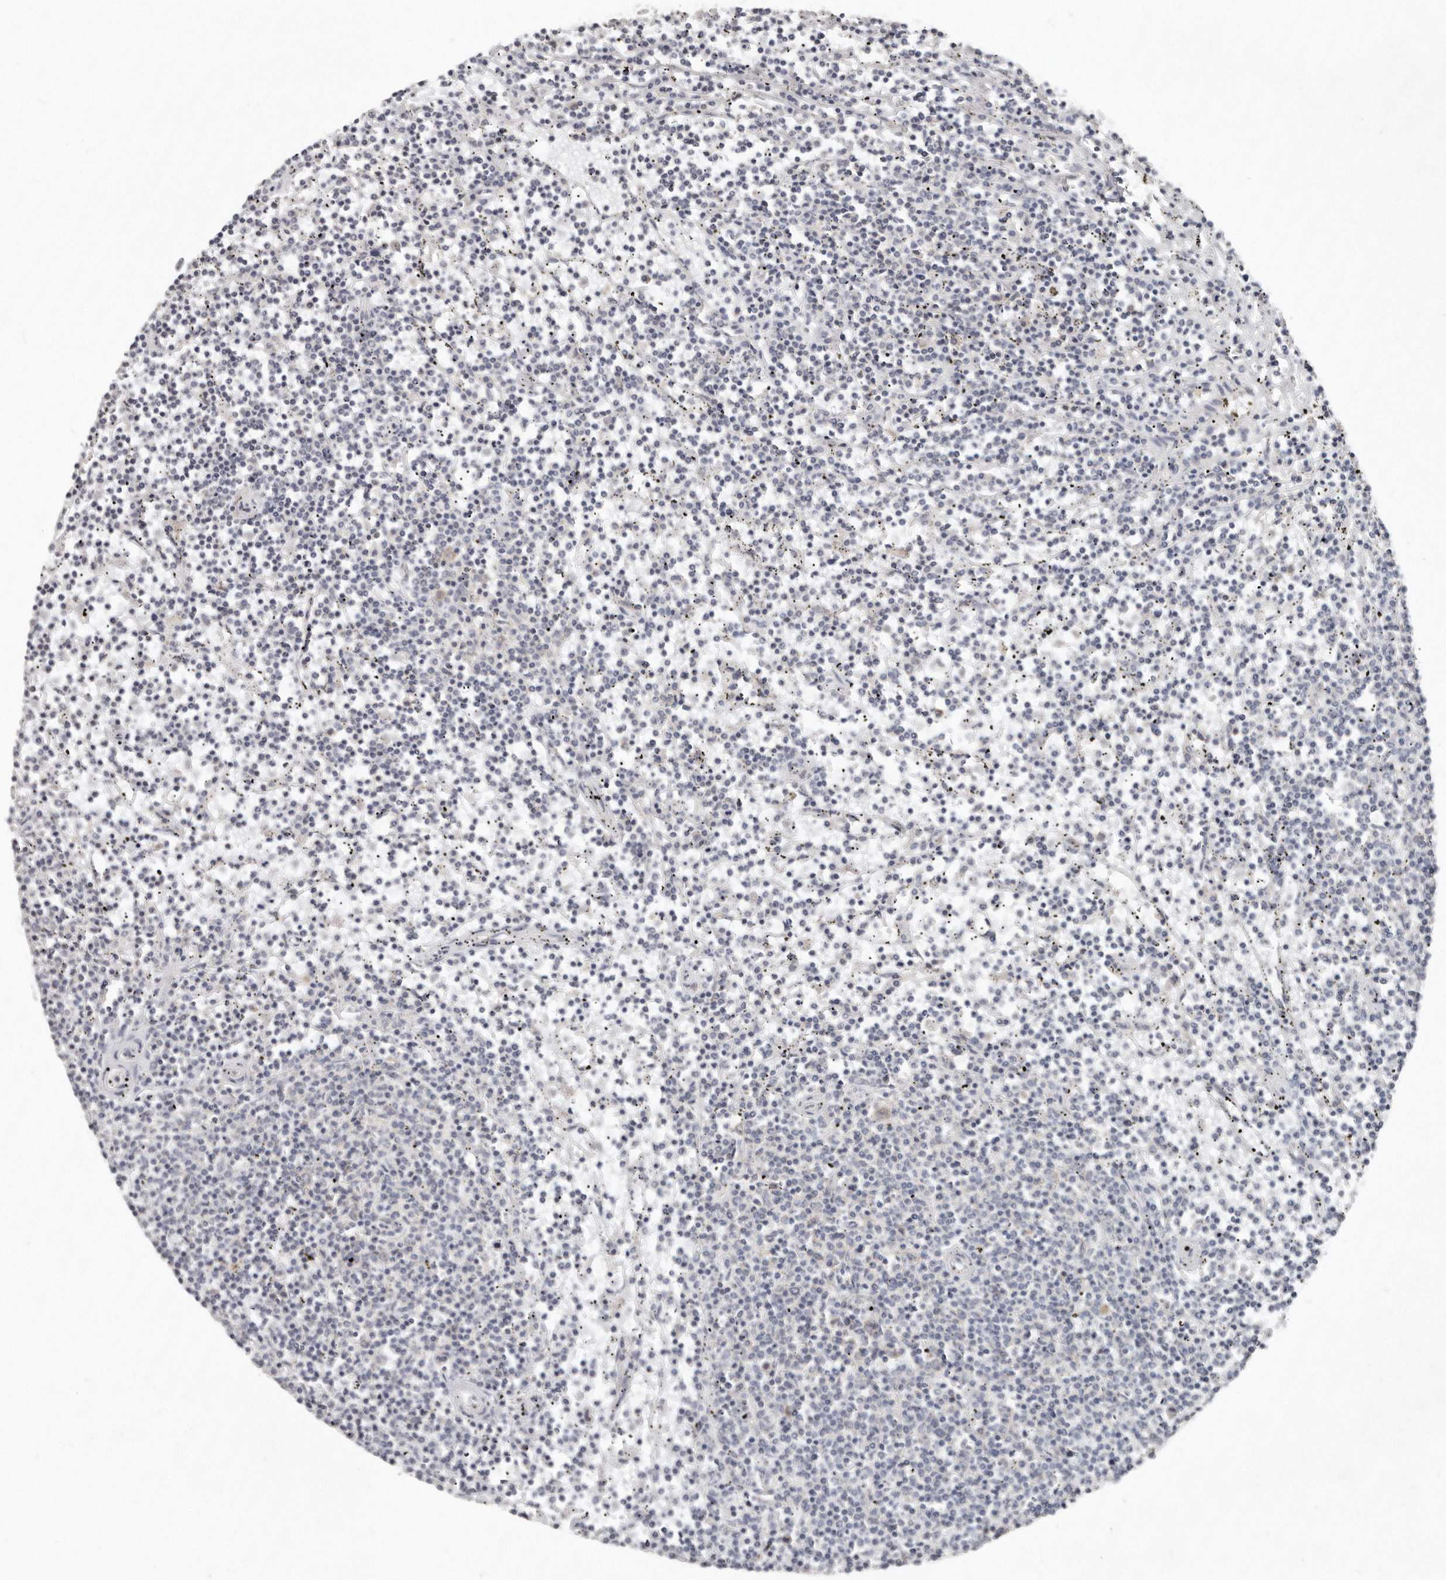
{"staining": {"intensity": "negative", "quantity": "none", "location": "none"}, "tissue": "lymphoma", "cell_type": "Tumor cells", "image_type": "cancer", "snomed": [{"axis": "morphology", "description": "Malignant lymphoma, non-Hodgkin's type, Low grade"}, {"axis": "topography", "description": "Spleen"}], "caption": "High magnification brightfield microscopy of malignant lymphoma, non-Hodgkin's type (low-grade) stained with DAB (3,3'-diaminobenzidine) (brown) and counterstained with hematoxylin (blue): tumor cells show no significant expression.", "gene": "AKNAD1", "patient": {"sex": "female", "age": 50}}